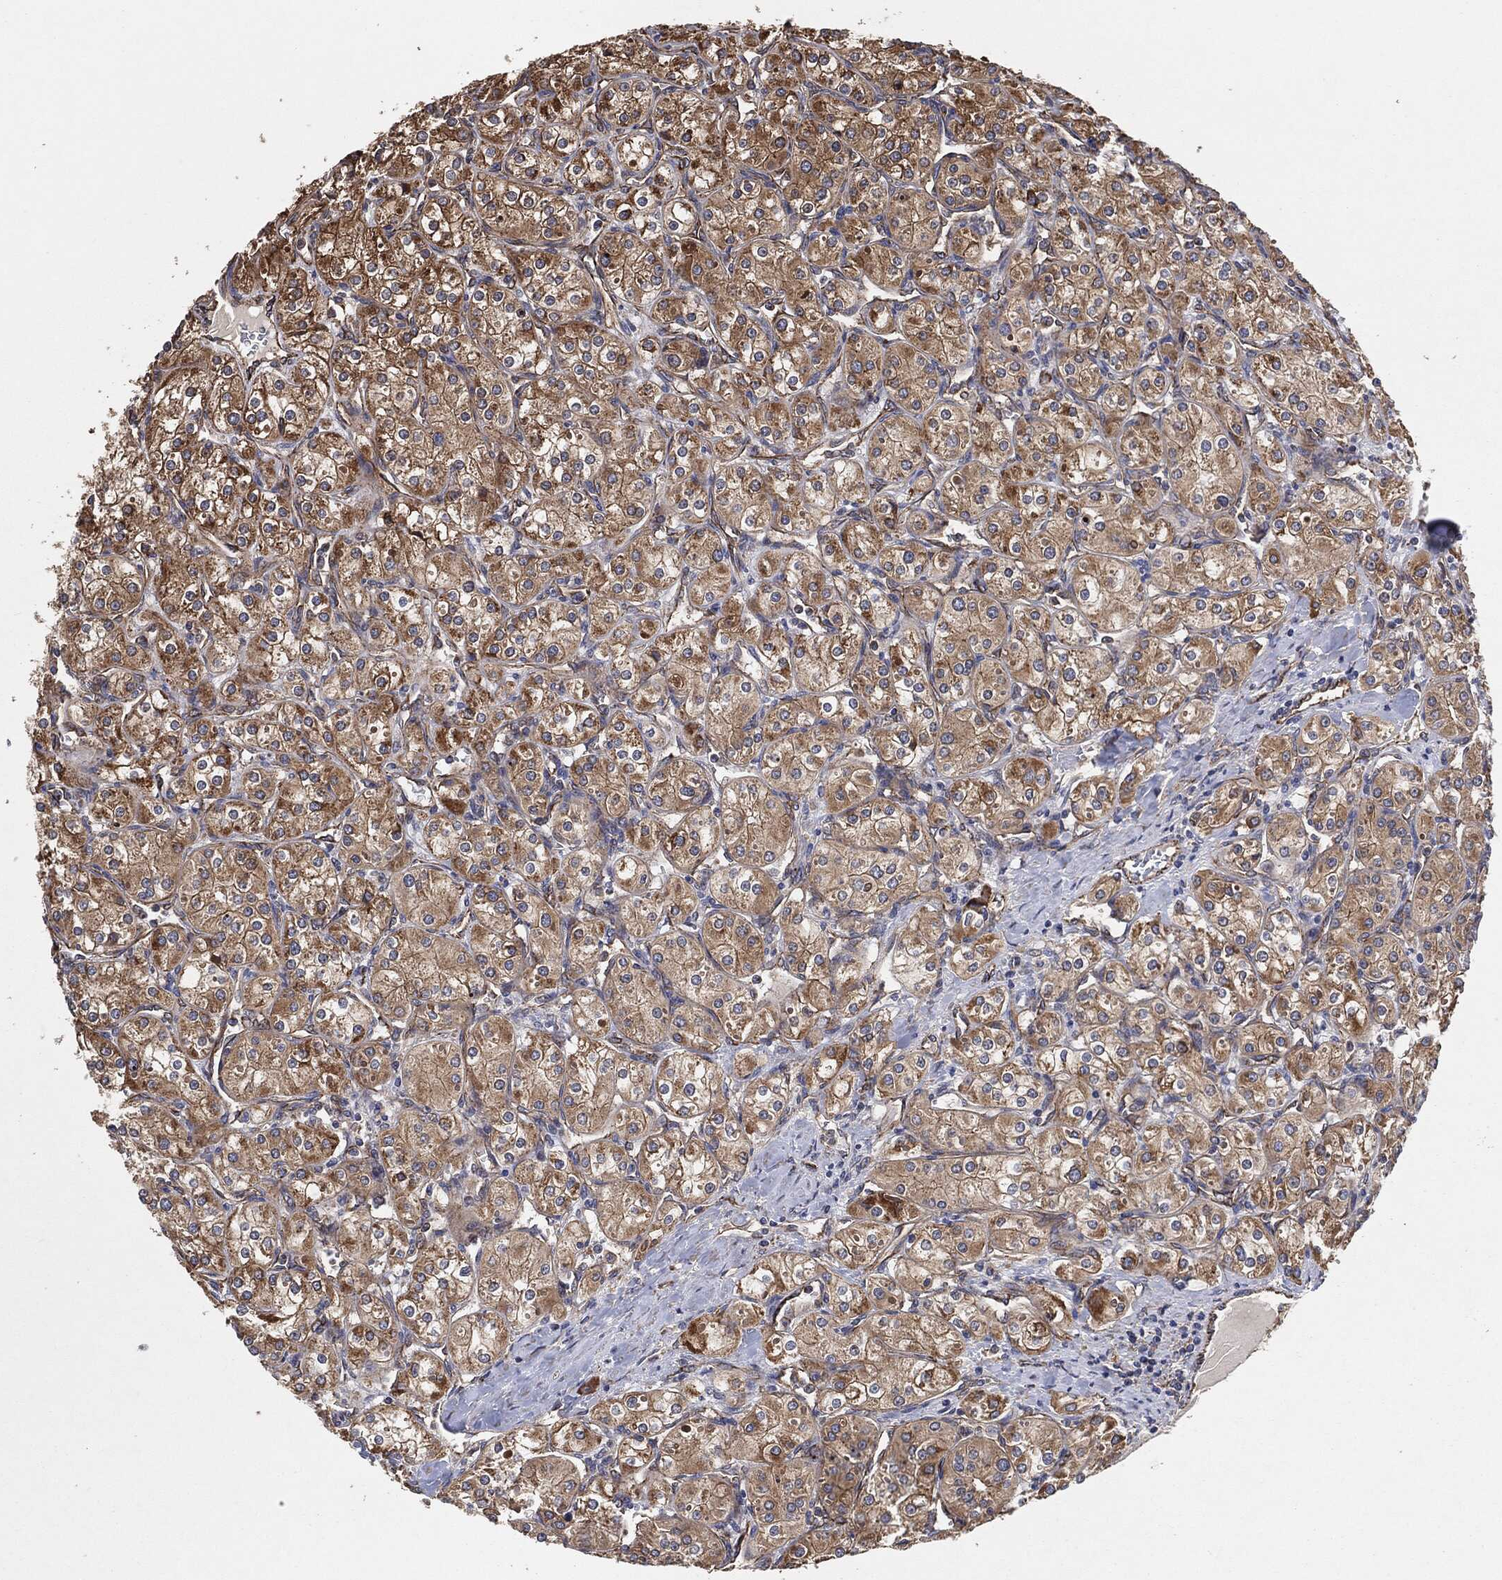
{"staining": {"intensity": "moderate", "quantity": "25%-75%", "location": "cytoplasmic/membranous"}, "tissue": "renal cancer", "cell_type": "Tumor cells", "image_type": "cancer", "snomed": [{"axis": "morphology", "description": "Adenocarcinoma, NOS"}, {"axis": "topography", "description": "Kidney"}], "caption": "This histopathology image displays renal cancer stained with immunohistochemistry (IHC) to label a protein in brown. The cytoplasmic/membranous of tumor cells show moderate positivity for the protein. Nuclei are counter-stained blue.", "gene": "CTNNA1", "patient": {"sex": "male", "age": 77}}